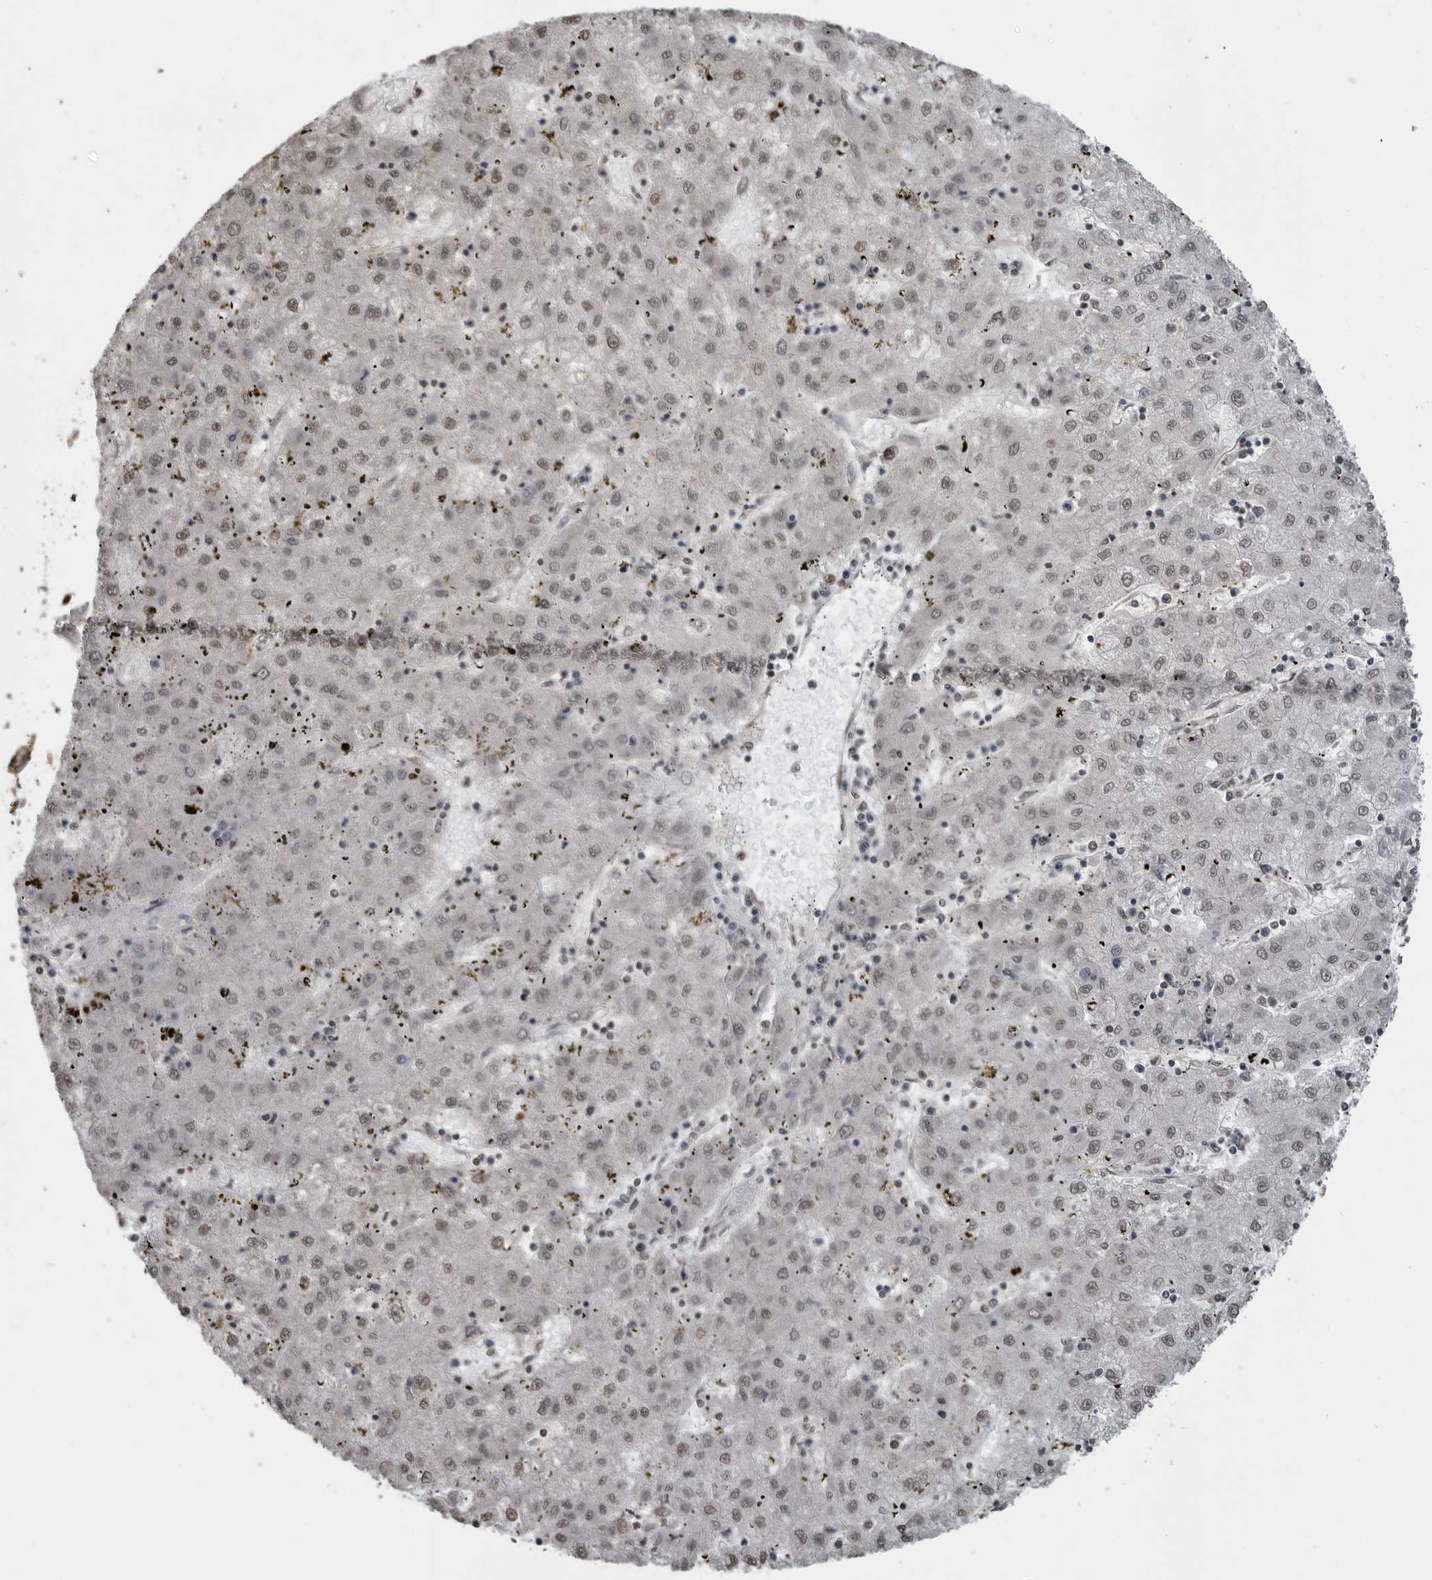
{"staining": {"intensity": "weak", "quantity": ">75%", "location": "nuclear"}, "tissue": "liver cancer", "cell_type": "Tumor cells", "image_type": "cancer", "snomed": [{"axis": "morphology", "description": "Carcinoma, Hepatocellular, NOS"}, {"axis": "topography", "description": "Liver"}], "caption": "This image reveals IHC staining of human liver cancer, with low weak nuclear staining in approximately >75% of tumor cells.", "gene": "SMAD2", "patient": {"sex": "male", "age": 72}}